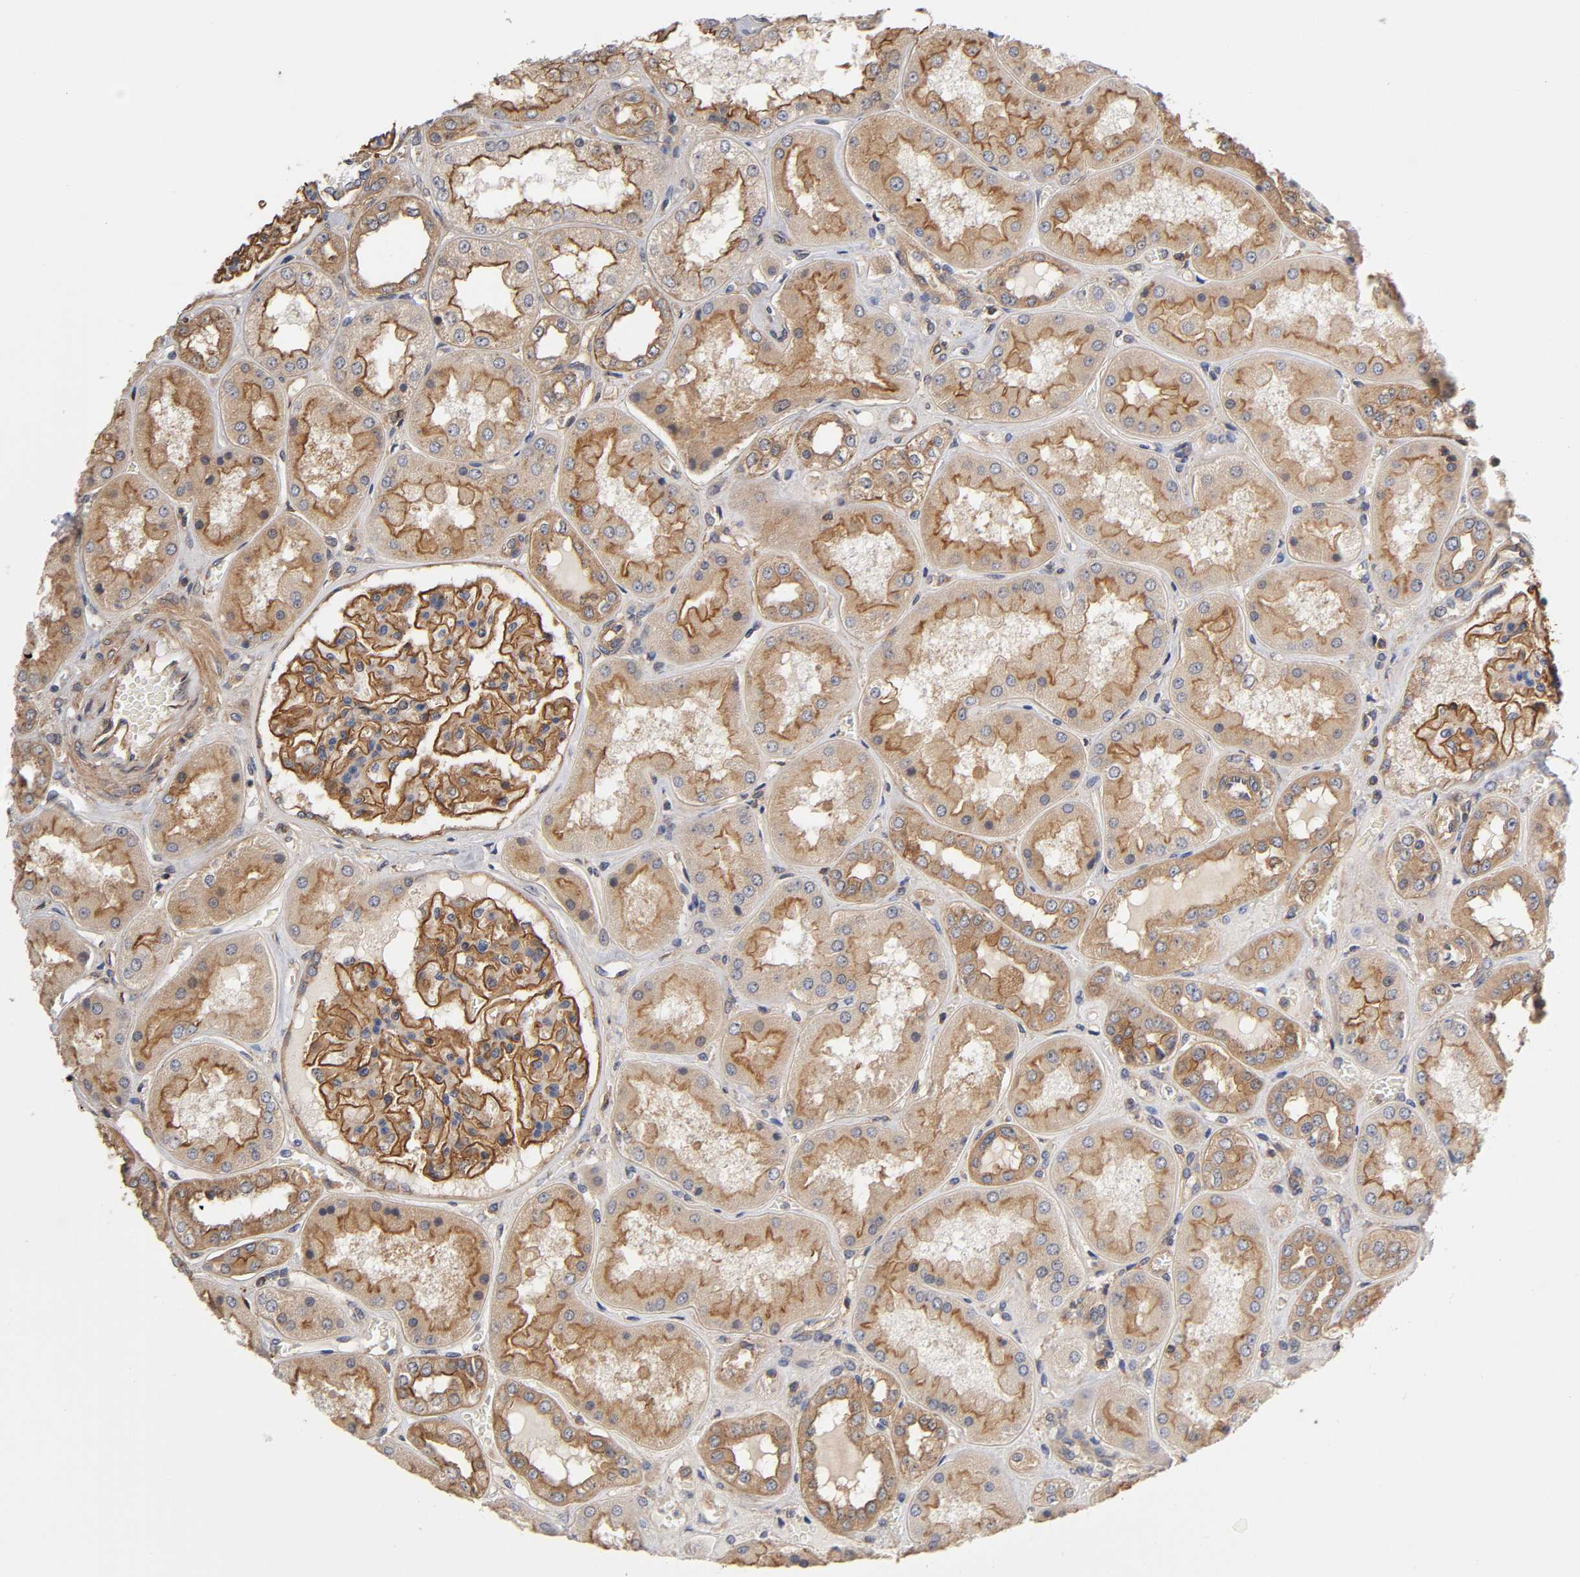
{"staining": {"intensity": "moderate", "quantity": ">75%", "location": "cytoplasmic/membranous"}, "tissue": "kidney", "cell_type": "Cells in glomeruli", "image_type": "normal", "snomed": [{"axis": "morphology", "description": "Normal tissue, NOS"}, {"axis": "topography", "description": "Kidney"}], "caption": "Unremarkable kidney was stained to show a protein in brown. There is medium levels of moderate cytoplasmic/membranous staining in approximately >75% of cells in glomeruli.", "gene": "LAMTOR2", "patient": {"sex": "female", "age": 56}}